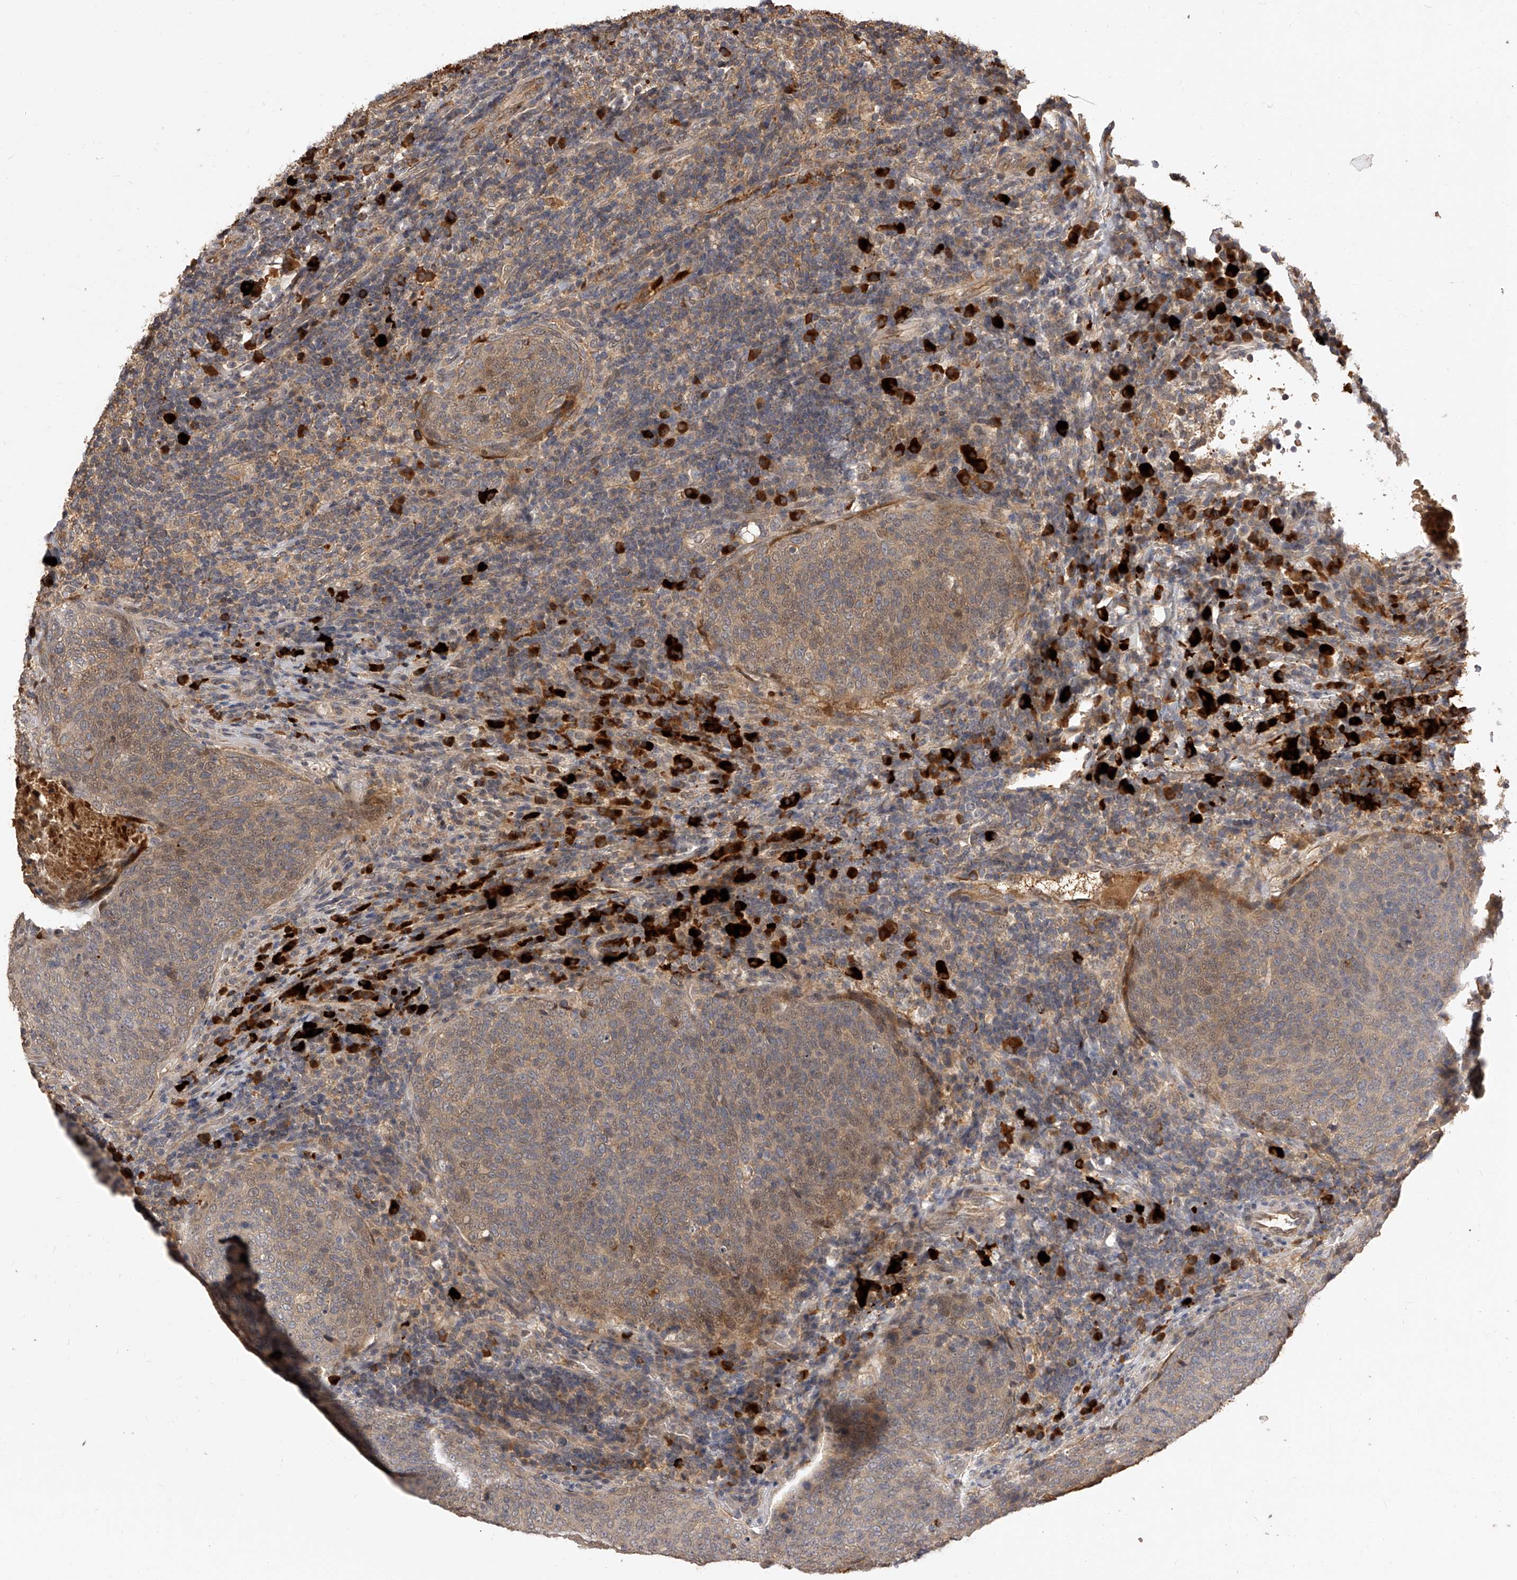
{"staining": {"intensity": "weak", "quantity": "25%-75%", "location": "cytoplasmic/membranous,nuclear"}, "tissue": "head and neck cancer", "cell_type": "Tumor cells", "image_type": "cancer", "snomed": [{"axis": "morphology", "description": "Squamous cell carcinoma, NOS"}, {"axis": "morphology", "description": "Squamous cell carcinoma, metastatic, NOS"}, {"axis": "topography", "description": "Lymph node"}, {"axis": "topography", "description": "Head-Neck"}], "caption": "IHC histopathology image of human head and neck cancer (metastatic squamous cell carcinoma) stained for a protein (brown), which exhibits low levels of weak cytoplasmic/membranous and nuclear staining in about 25%-75% of tumor cells.", "gene": "CFAP410", "patient": {"sex": "male", "age": 62}}